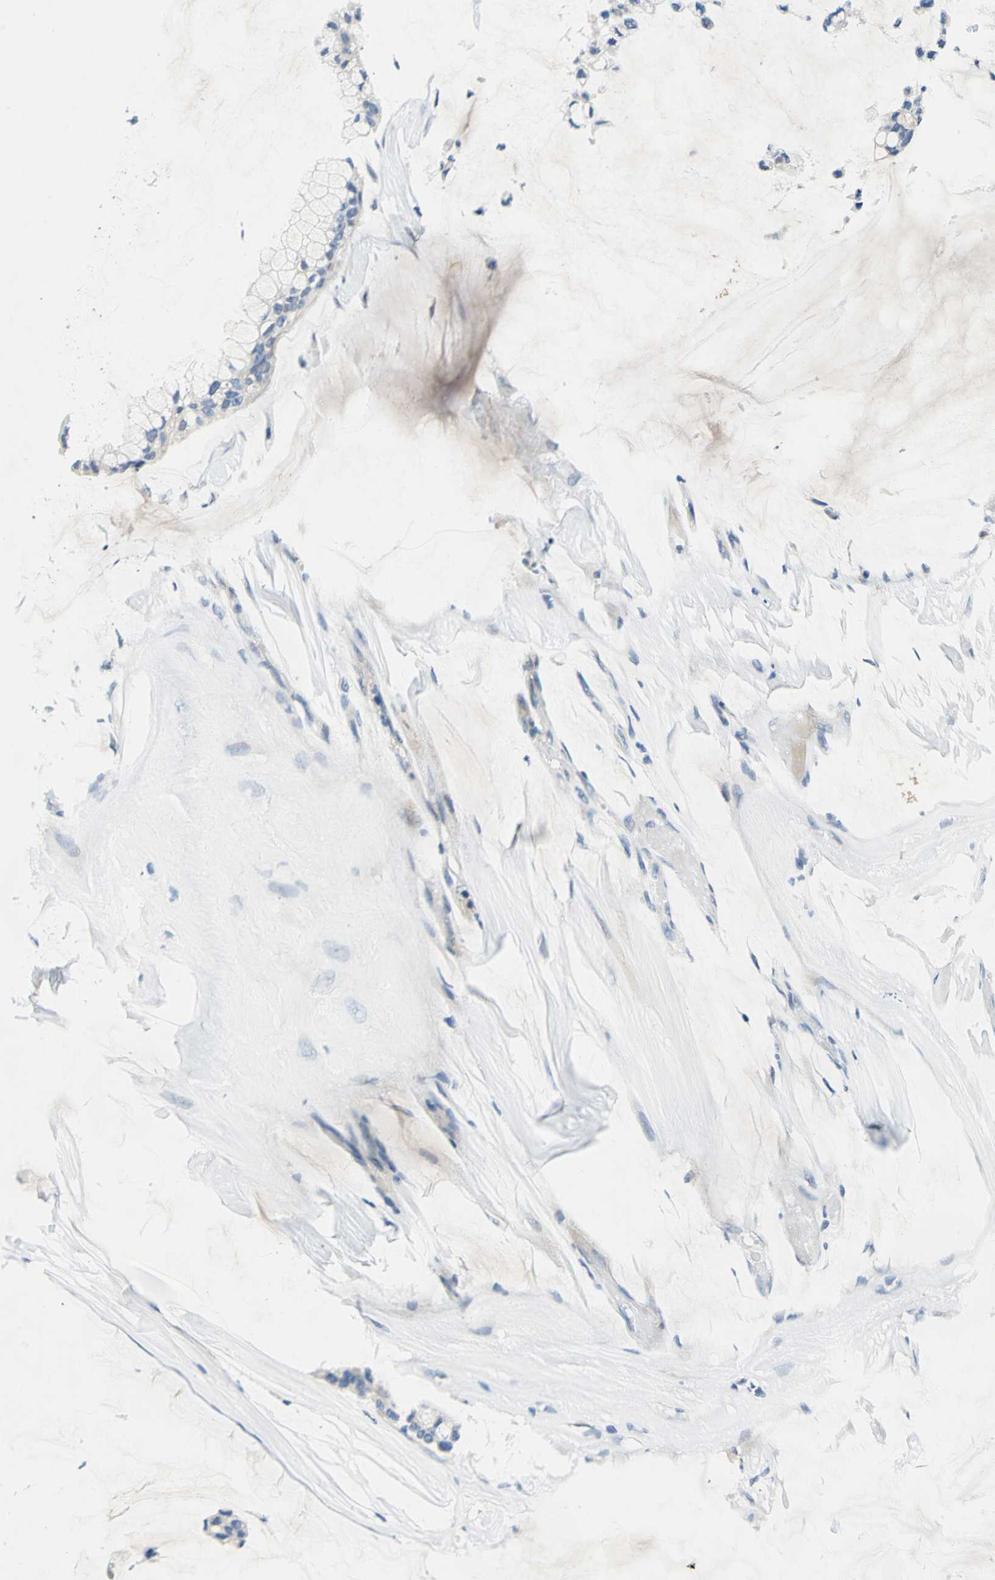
{"staining": {"intensity": "weak", "quantity": "<25%", "location": "cytoplasmic/membranous"}, "tissue": "ovarian cancer", "cell_type": "Tumor cells", "image_type": "cancer", "snomed": [{"axis": "morphology", "description": "Cystadenocarcinoma, mucinous, NOS"}, {"axis": "topography", "description": "Ovary"}], "caption": "This is a micrograph of immunohistochemistry staining of ovarian cancer (mucinous cystadenocarcinoma), which shows no expression in tumor cells.", "gene": "RASD2", "patient": {"sex": "female", "age": 39}}